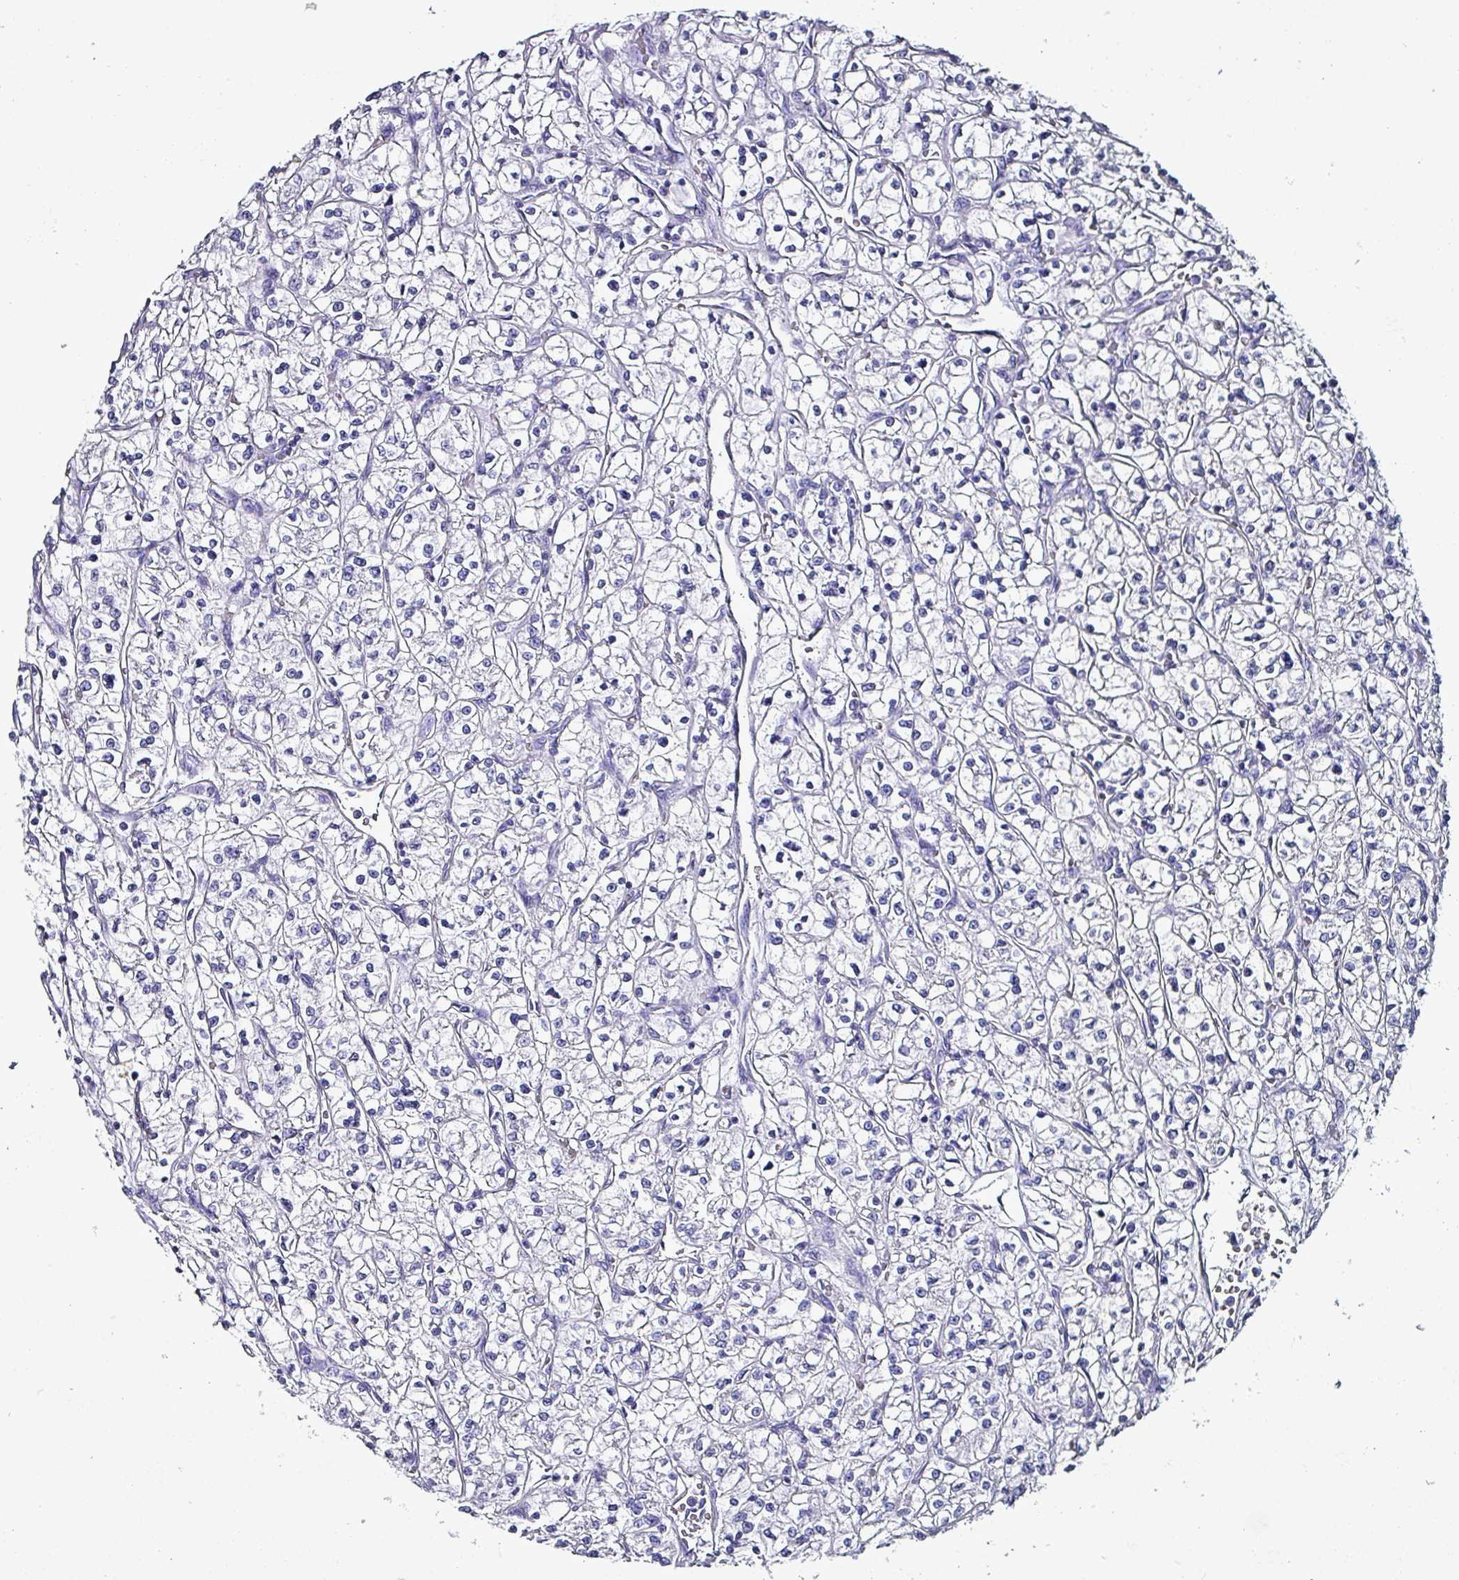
{"staining": {"intensity": "negative", "quantity": "none", "location": "none"}, "tissue": "renal cancer", "cell_type": "Tumor cells", "image_type": "cancer", "snomed": [{"axis": "morphology", "description": "Adenocarcinoma, NOS"}, {"axis": "topography", "description": "Kidney"}], "caption": "High power microscopy histopathology image of an IHC photomicrograph of renal cancer, revealing no significant expression in tumor cells.", "gene": "KRT6C", "patient": {"sex": "female", "age": 64}}